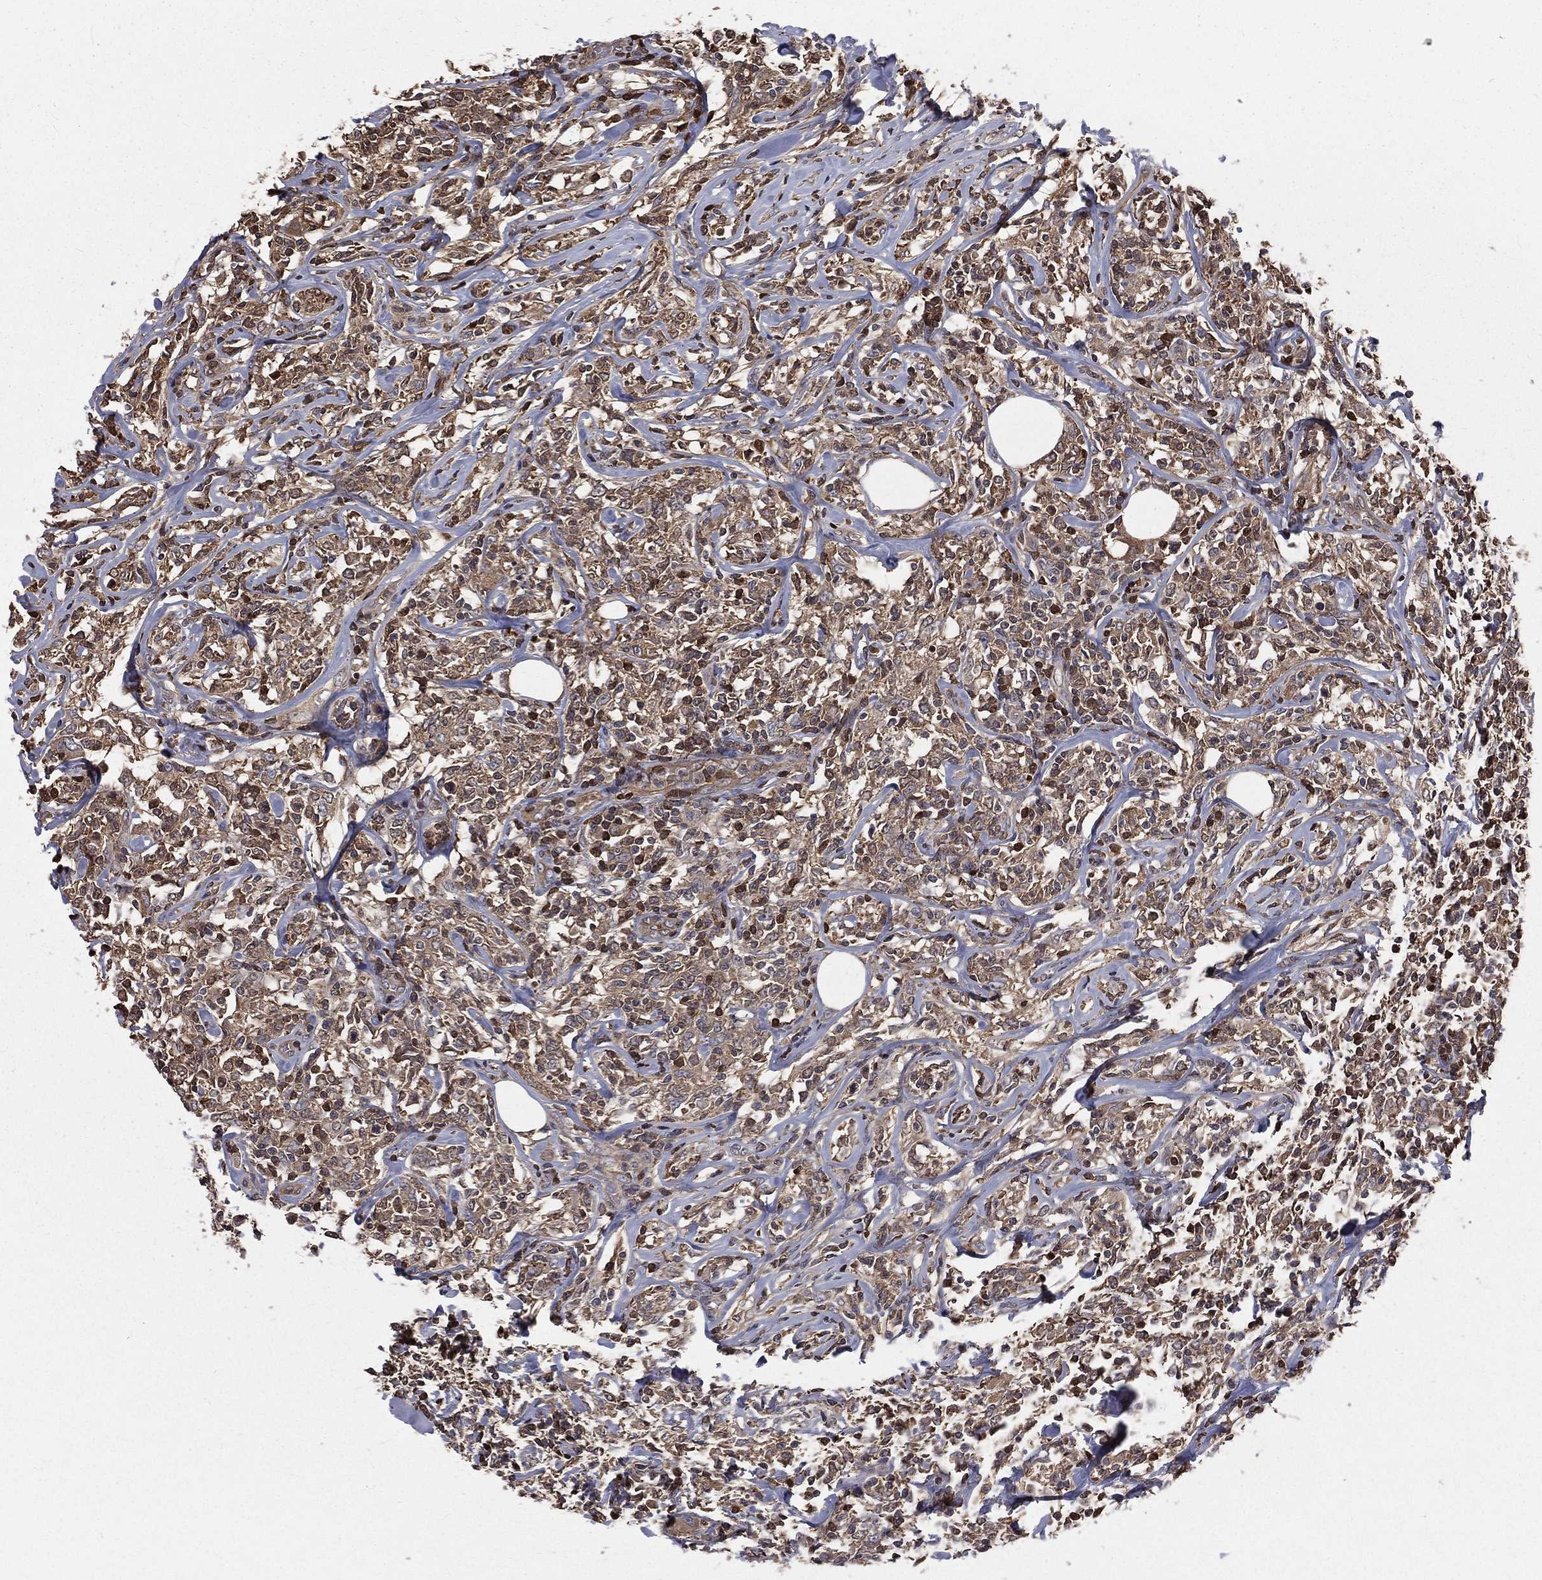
{"staining": {"intensity": "strong", "quantity": "<25%", "location": "nuclear"}, "tissue": "lymphoma", "cell_type": "Tumor cells", "image_type": "cancer", "snomed": [{"axis": "morphology", "description": "Malignant lymphoma, non-Hodgkin's type, High grade"}, {"axis": "topography", "description": "Lymph node"}], "caption": "Immunohistochemistry micrograph of neoplastic tissue: human lymphoma stained using immunohistochemistry shows medium levels of strong protein expression localized specifically in the nuclear of tumor cells, appearing as a nuclear brown color.", "gene": "TBC1D2", "patient": {"sex": "female", "age": 84}}